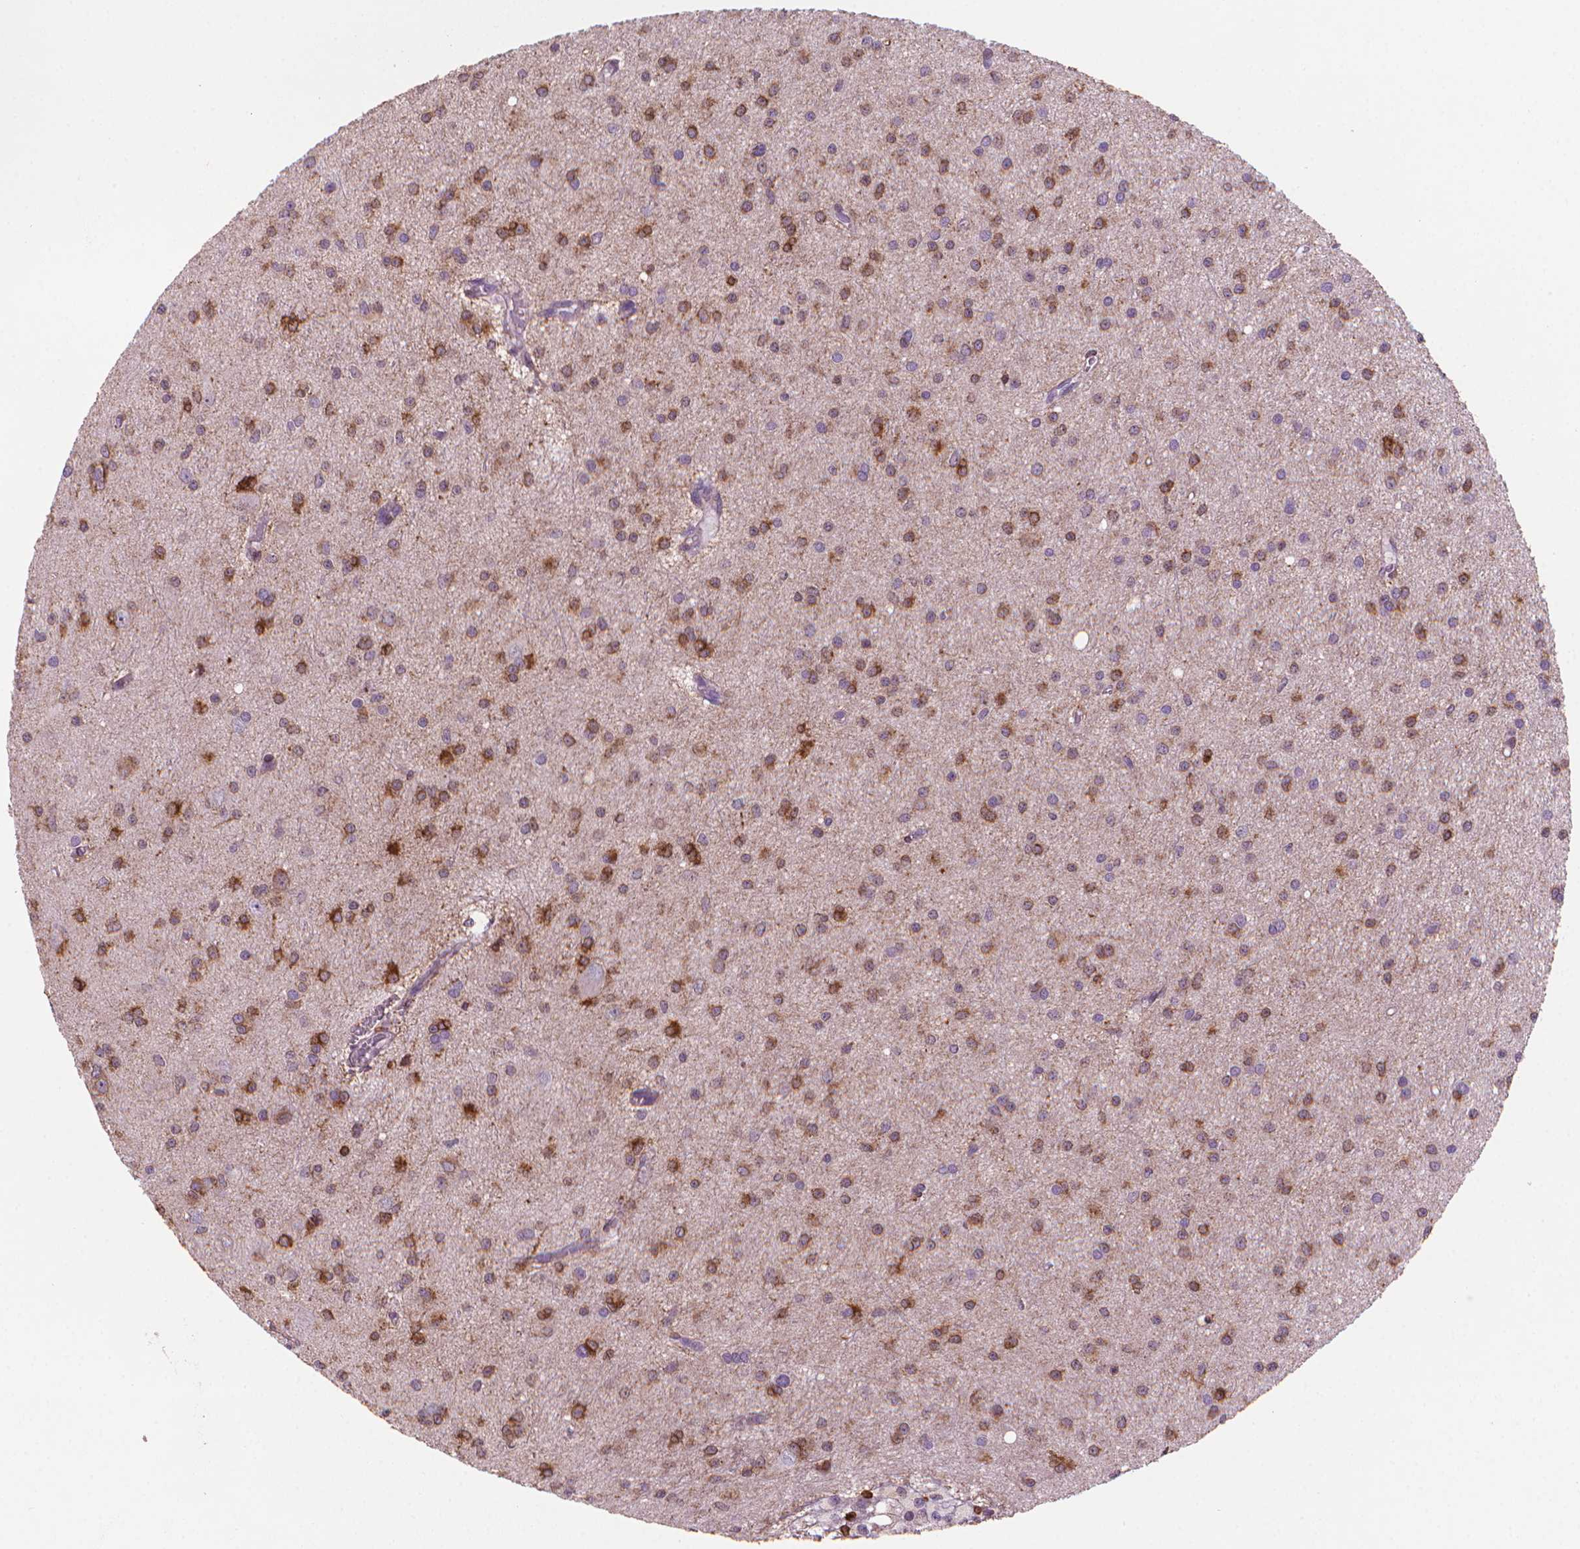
{"staining": {"intensity": "moderate", "quantity": ">75%", "location": "cytoplasmic/membranous"}, "tissue": "glioma", "cell_type": "Tumor cells", "image_type": "cancer", "snomed": [{"axis": "morphology", "description": "Glioma, malignant, Low grade"}, {"axis": "topography", "description": "Brain"}], "caption": "Immunohistochemical staining of glioma displays moderate cytoplasmic/membranous protein staining in about >75% of tumor cells.", "gene": "BCL2", "patient": {"sex": "male", "age": 27}}